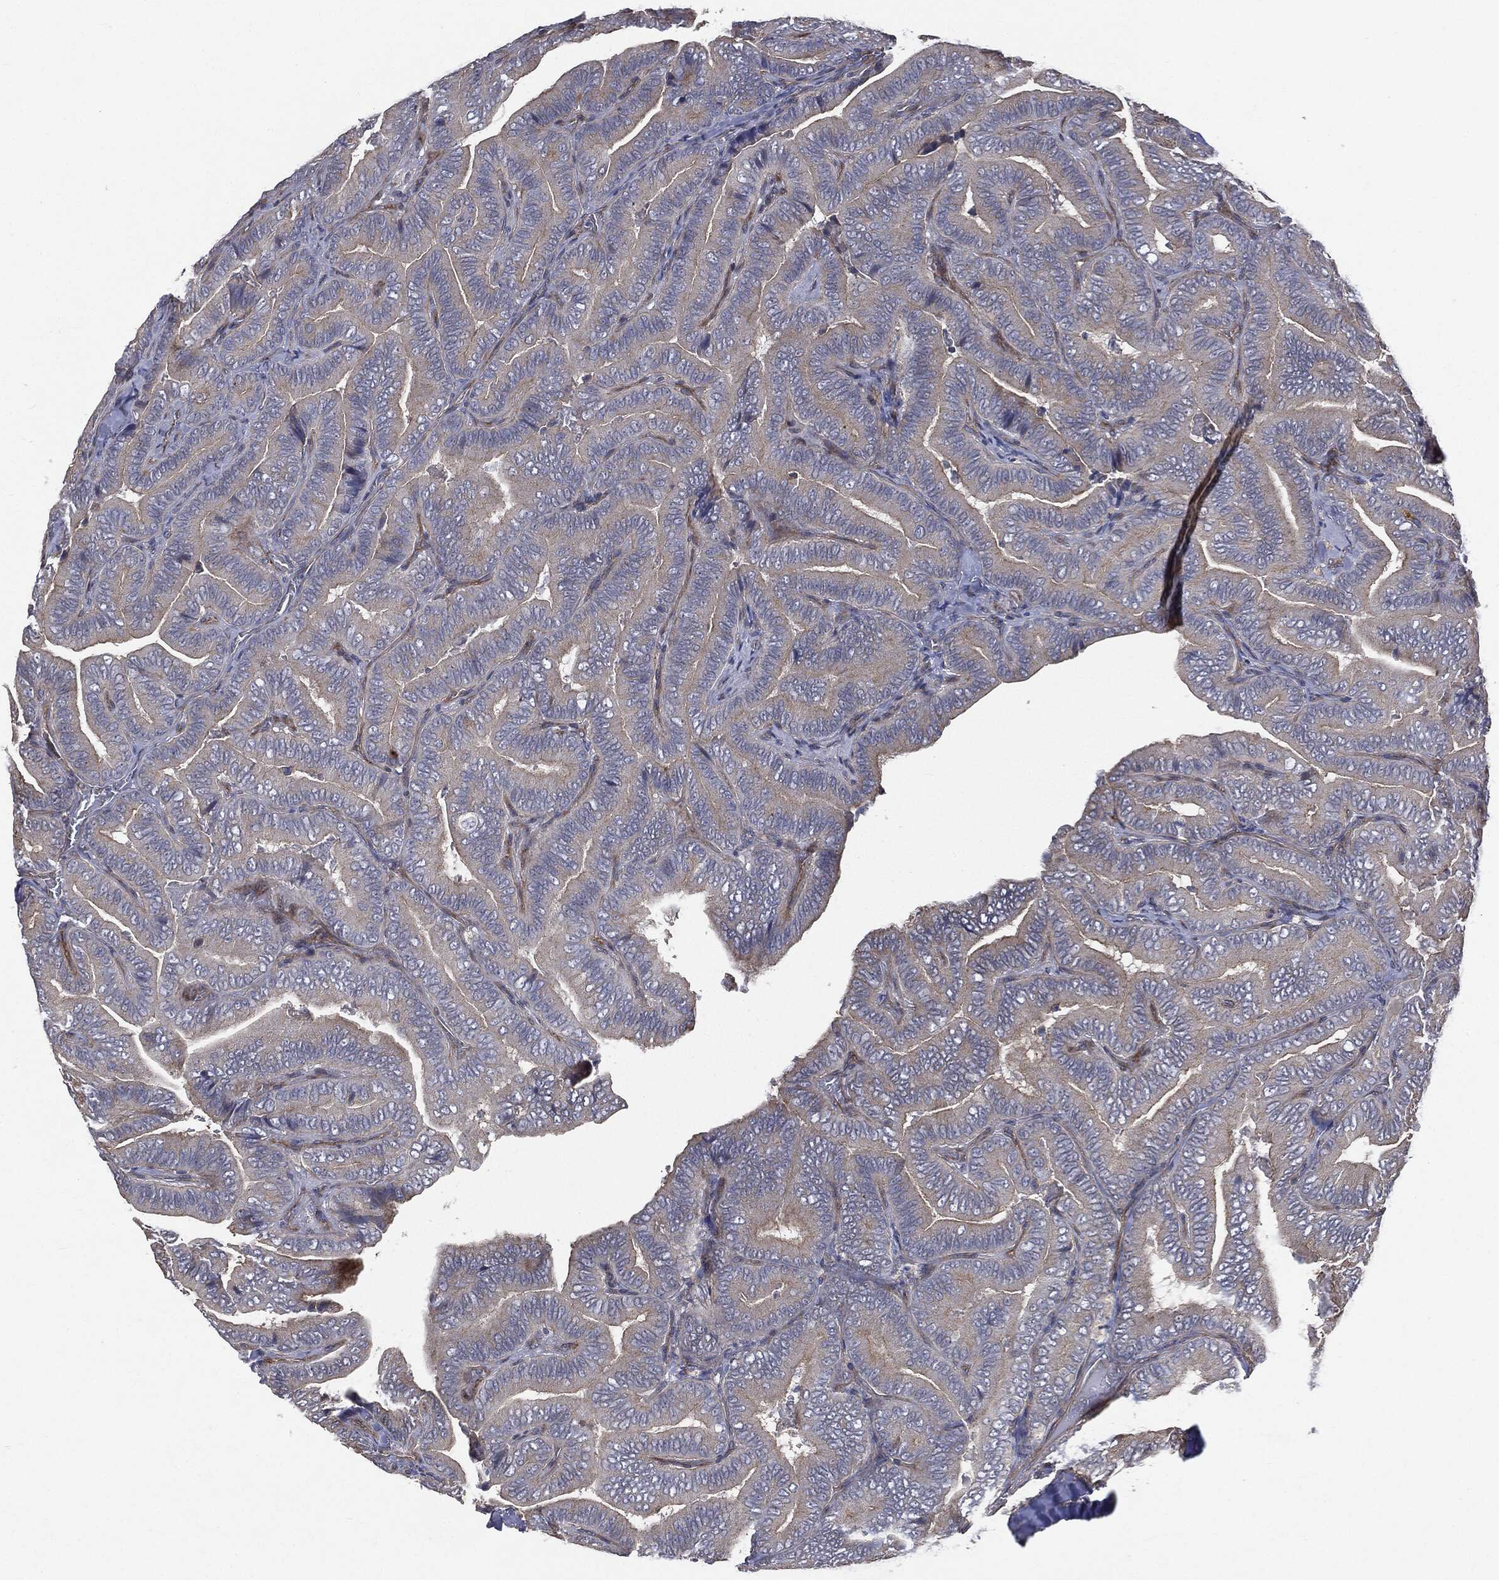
{"staining": {"intensity": "negative", "quantity": "none", "location": "none"}, "tissue": "thyroid cancer", "cell_type": "Tumor cells", "image_type": "cancer", "snomed": [{"axis": "morphology", "description": "Papillary adenocarcinoma, NOS"}, {"axis": "topography", "description": "Thyroid gland"}], "caption": "An IHC photomicrograph of papillary adenocarcinoma (thyroid) is shown. There is no staining in tumor cells of papillary adenocarcinoma (thyroid).", "gene": "EPS15L1", "patient": {"sex": "male", "age": 61}}